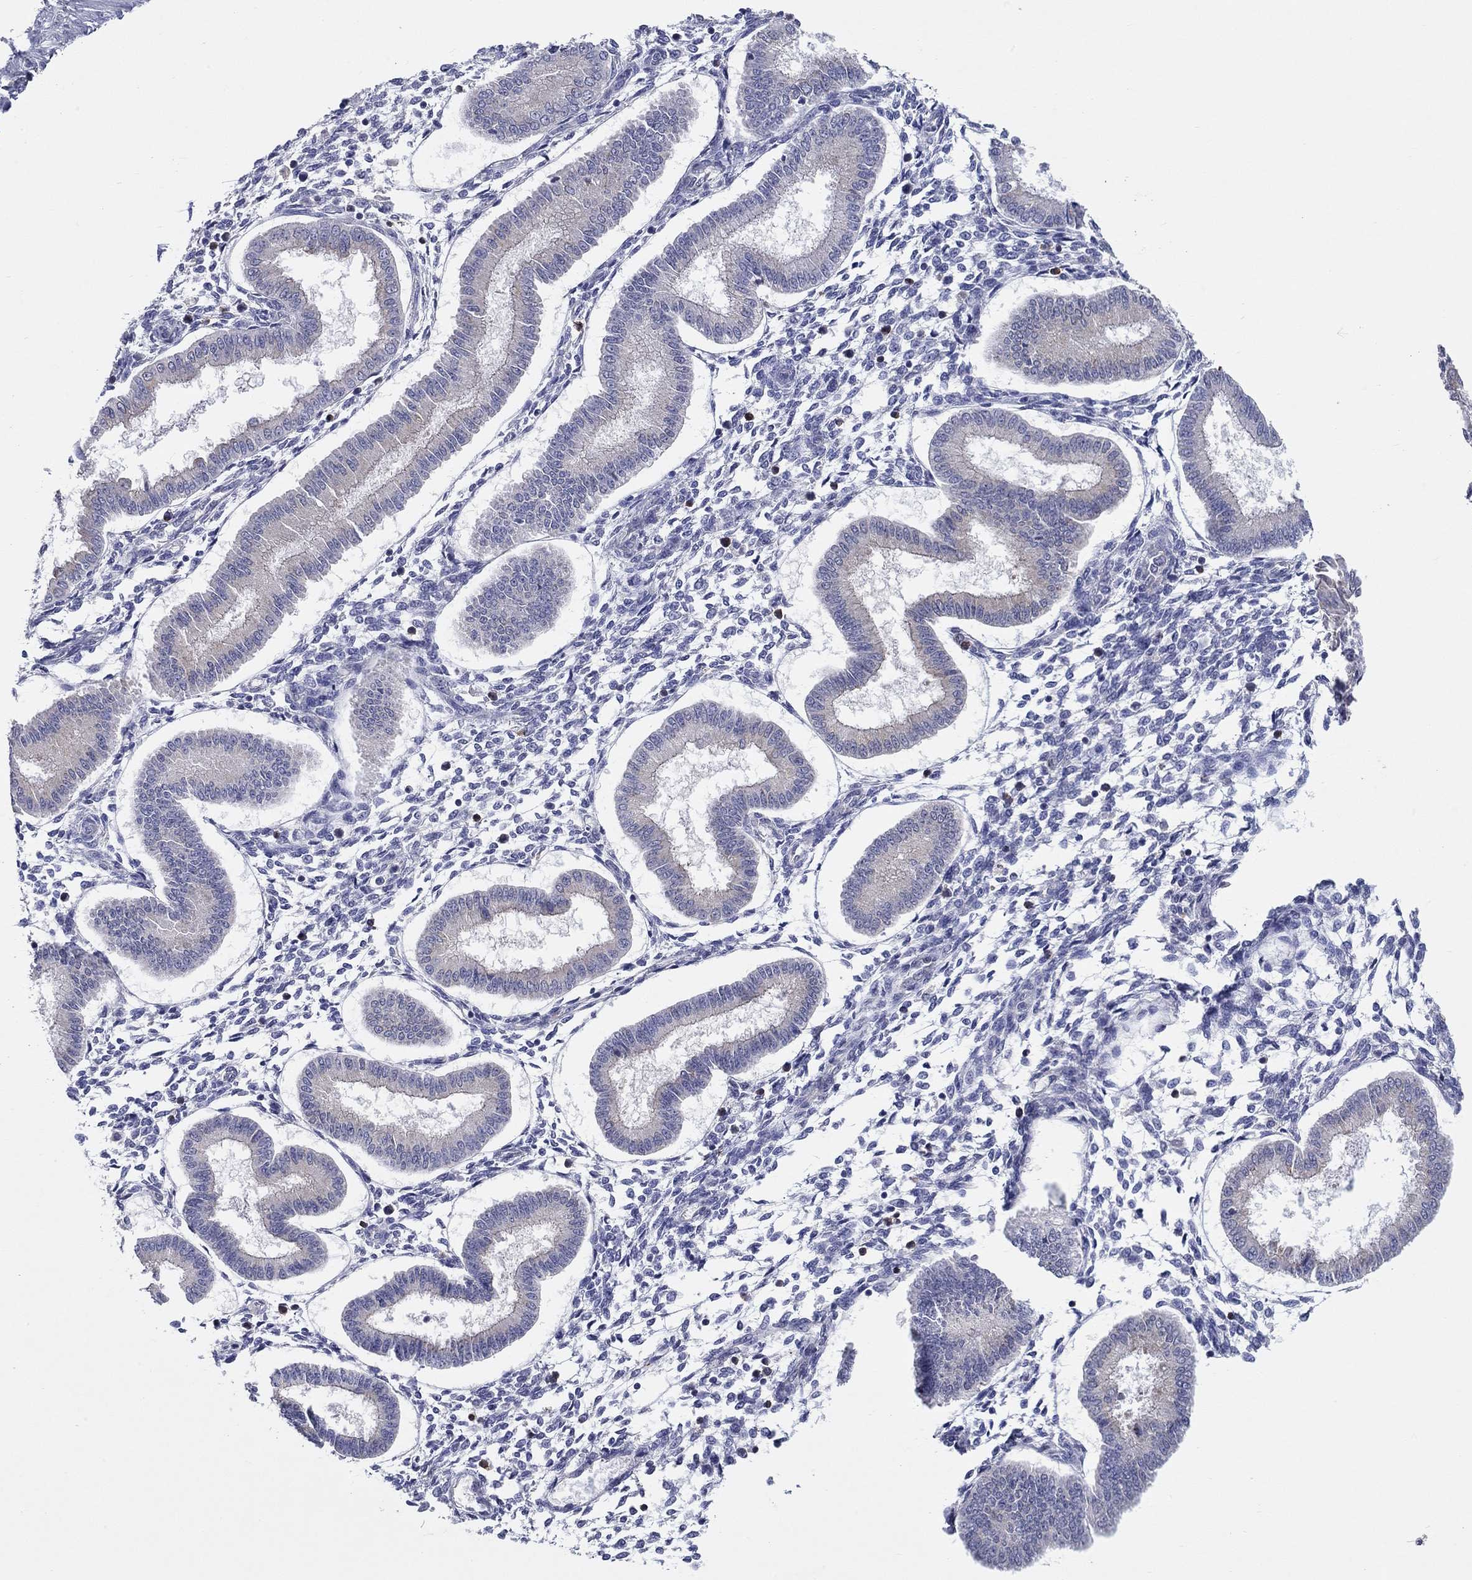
{"staining": {"intensity": "negative", "quantity": "none", "location": "none"}, "tissue": "endometrium", "cell_type": "Cells in endometrial stroma", "image_type": "normal", "snomed": [{"axis": "morphology", "description": "Normal tissue, NOS"}, {"axis": "topography", "description": "Endometrium"}], "caption": "Histopathology image shows no protein expression in cells in endometrial stroma of benign endometrium.", "gene": "ERMP1", "patient": {"sex": "female", "age": 43}}